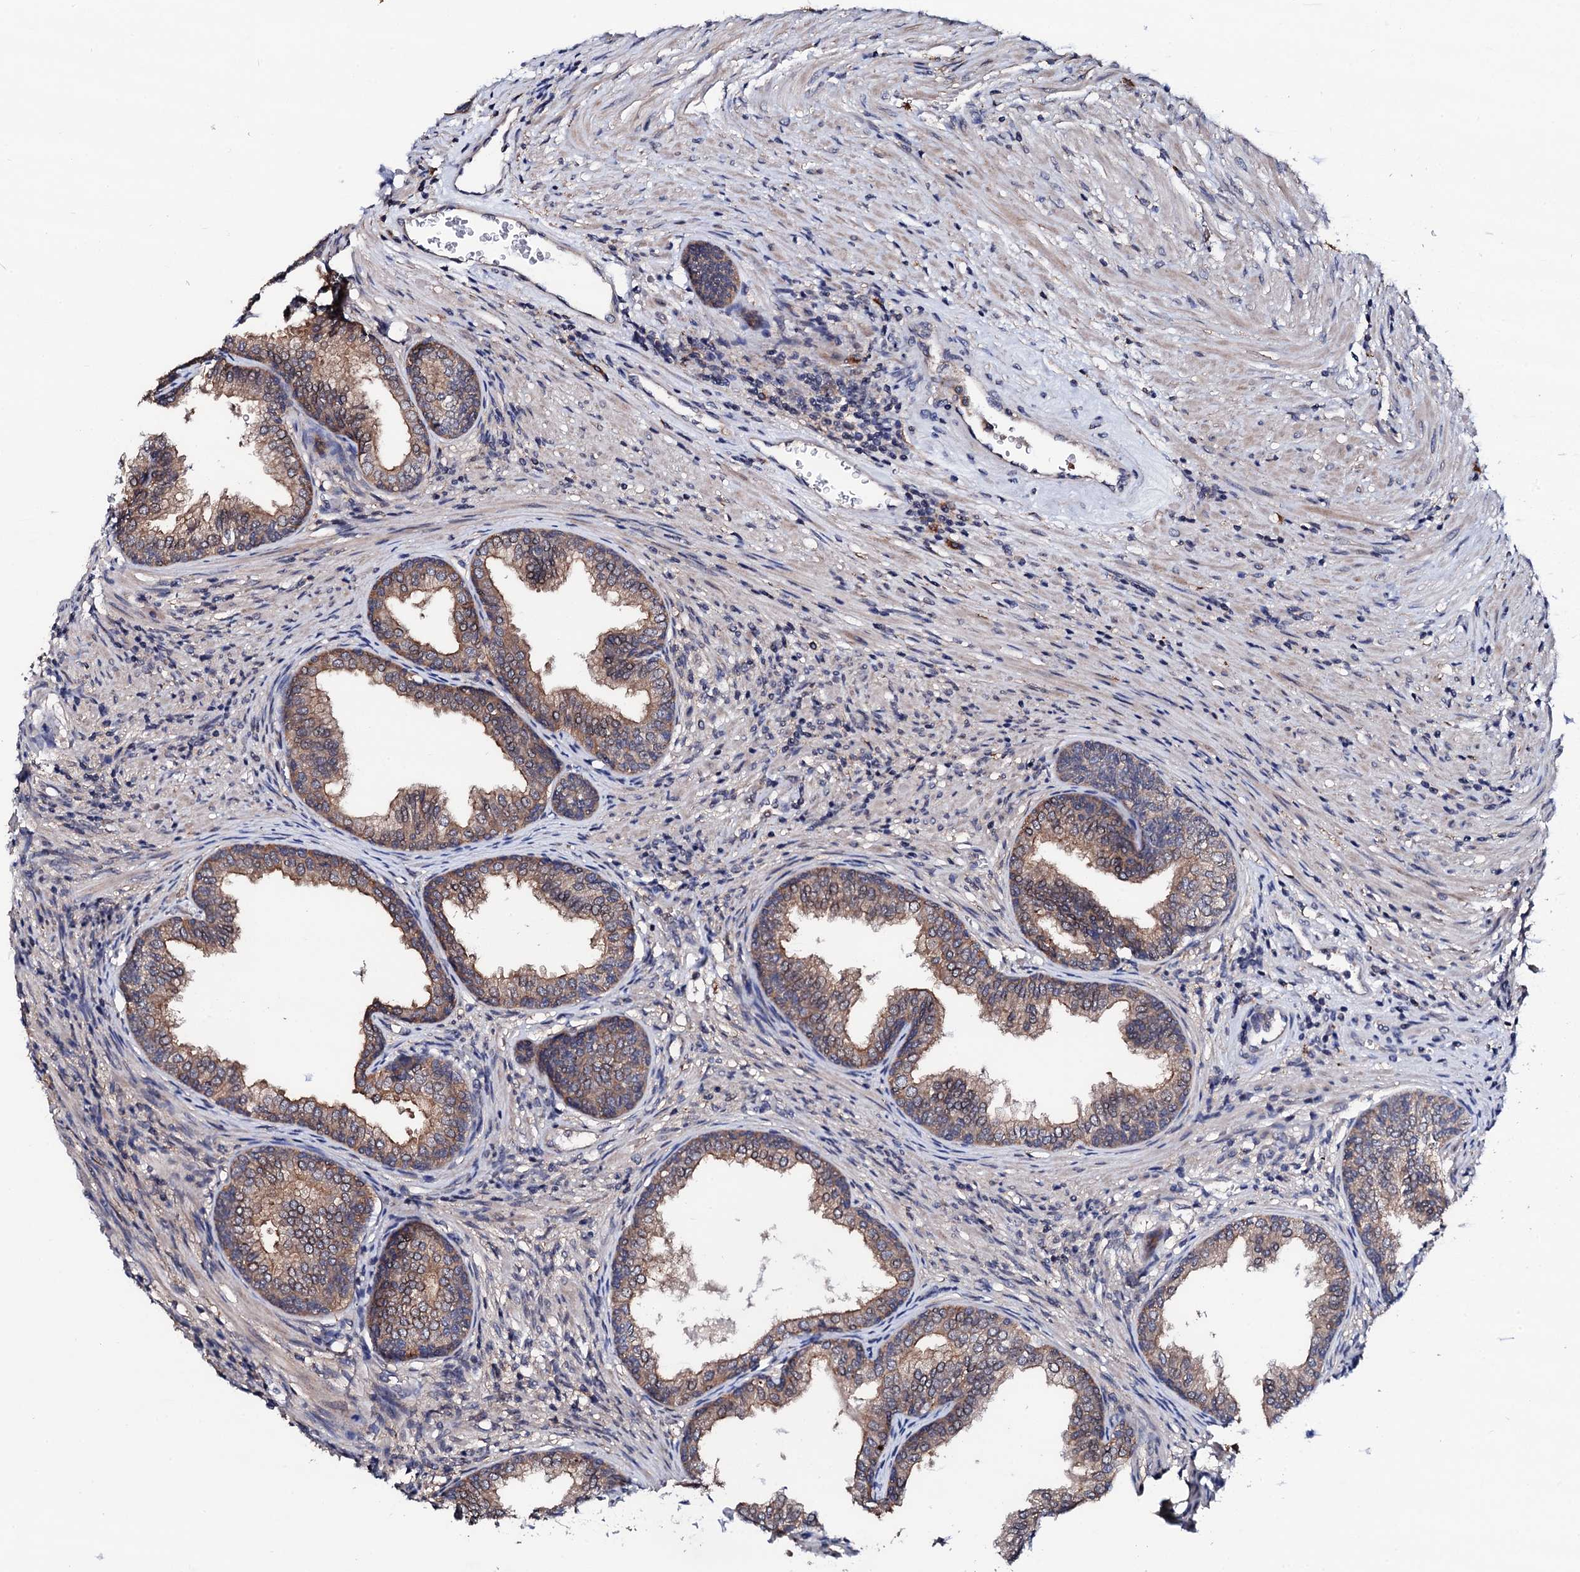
{"staining": {"intensity": "moderate", "quantity": ">75%", "location": "cytoplasmic/membranous,nuclear"}, "tissue": "prostate", "cell_type": "Glandular cells", "image_type": "normal", "snomed": [{"axis": "morphology", "description": "Normal tissue, NOS"}, {"axis": "topography", "description": "Prostate"}], "caption": "The photomicrograph shows a brown stain indicating the presence of a protein in the cytoplasmic/membranous,nuclear of glandular cells in prostate. (brown staining indicates protein expression, while blue staining denotes nuclei).", "gene": "EDC3", "patient": {"sex": "male", "age": 76}}